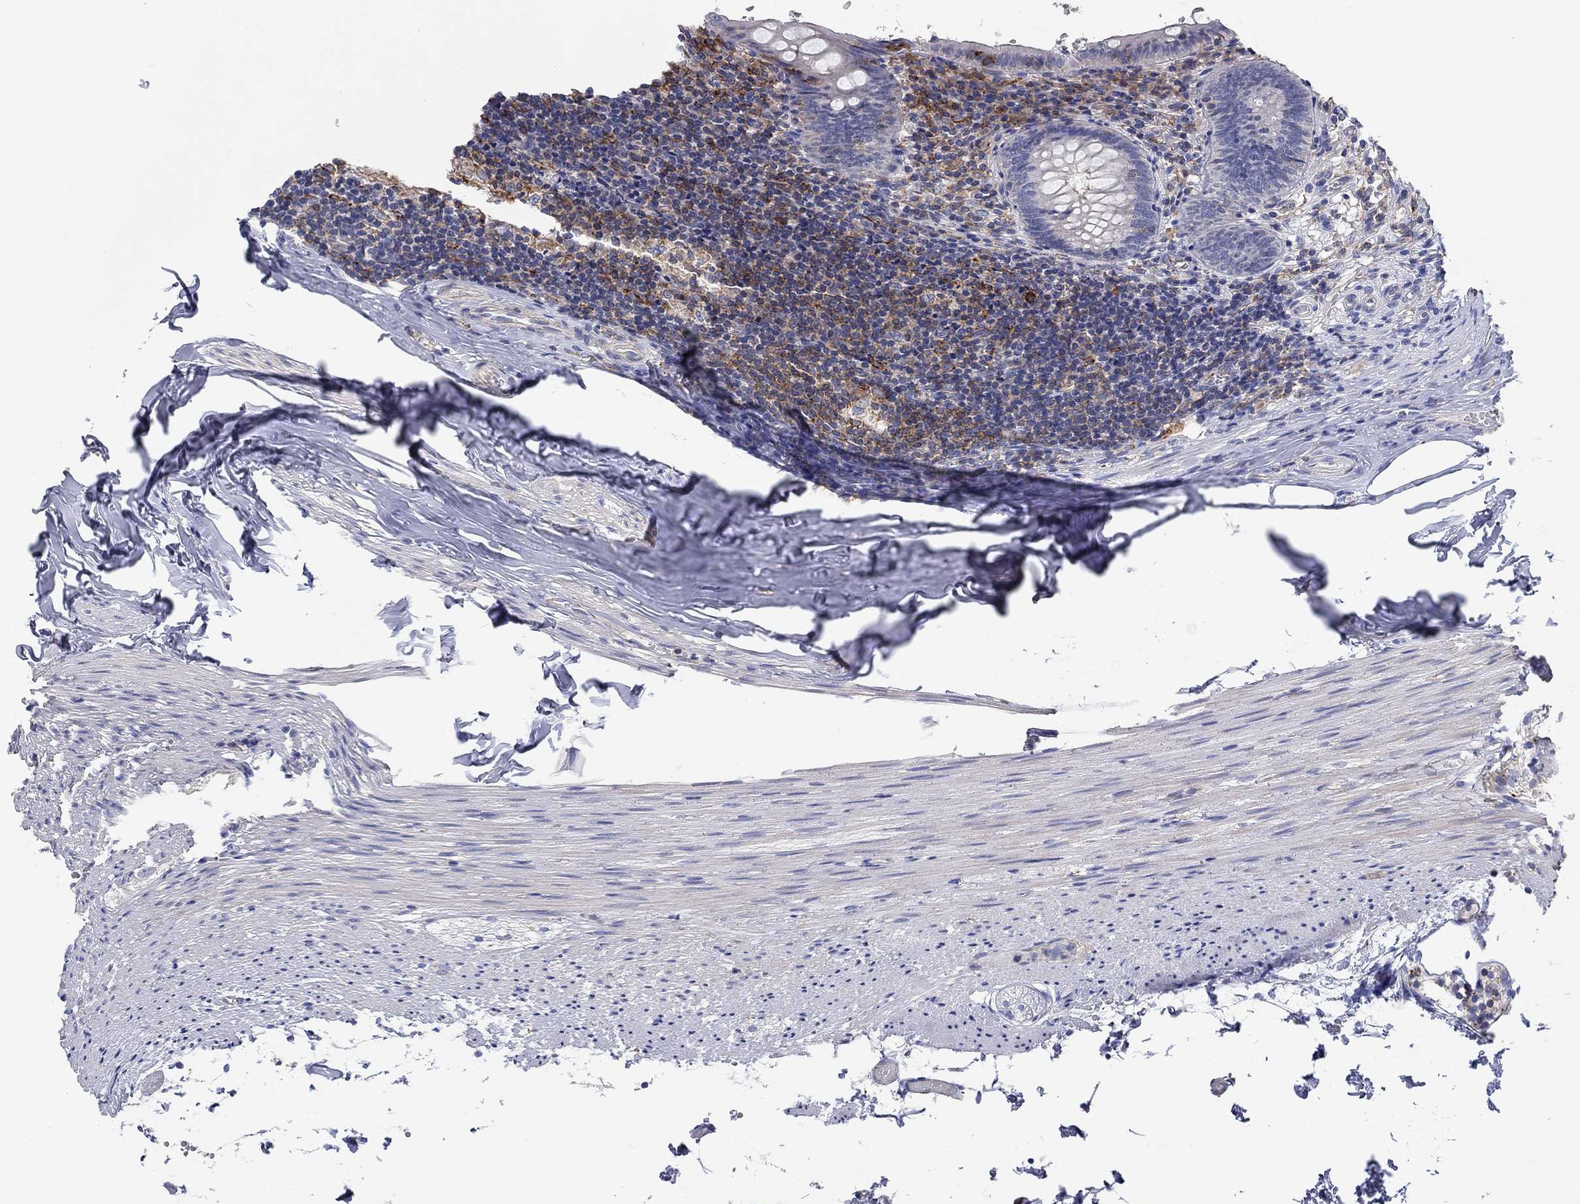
{"staining": {"intensity": "negative", "quantity": "none", "location": "none"}, "tissue": "appendix", "cell_type": "Glandular cells", "image_type": "normal", "snomed": [{"axis": "morphology", "description": "Normal tissue, NOS"}, {"axis": "topography", "description": "Appendix"}], "caption": "Immunohistochemistry image of normal human appendix stained for a protein (brown), which demonstrates no positivity in glandular cells. Nuclei are stained in blue.", "gene": "PCDHGA10", "patient": {"sex": "female", "age": 23}}